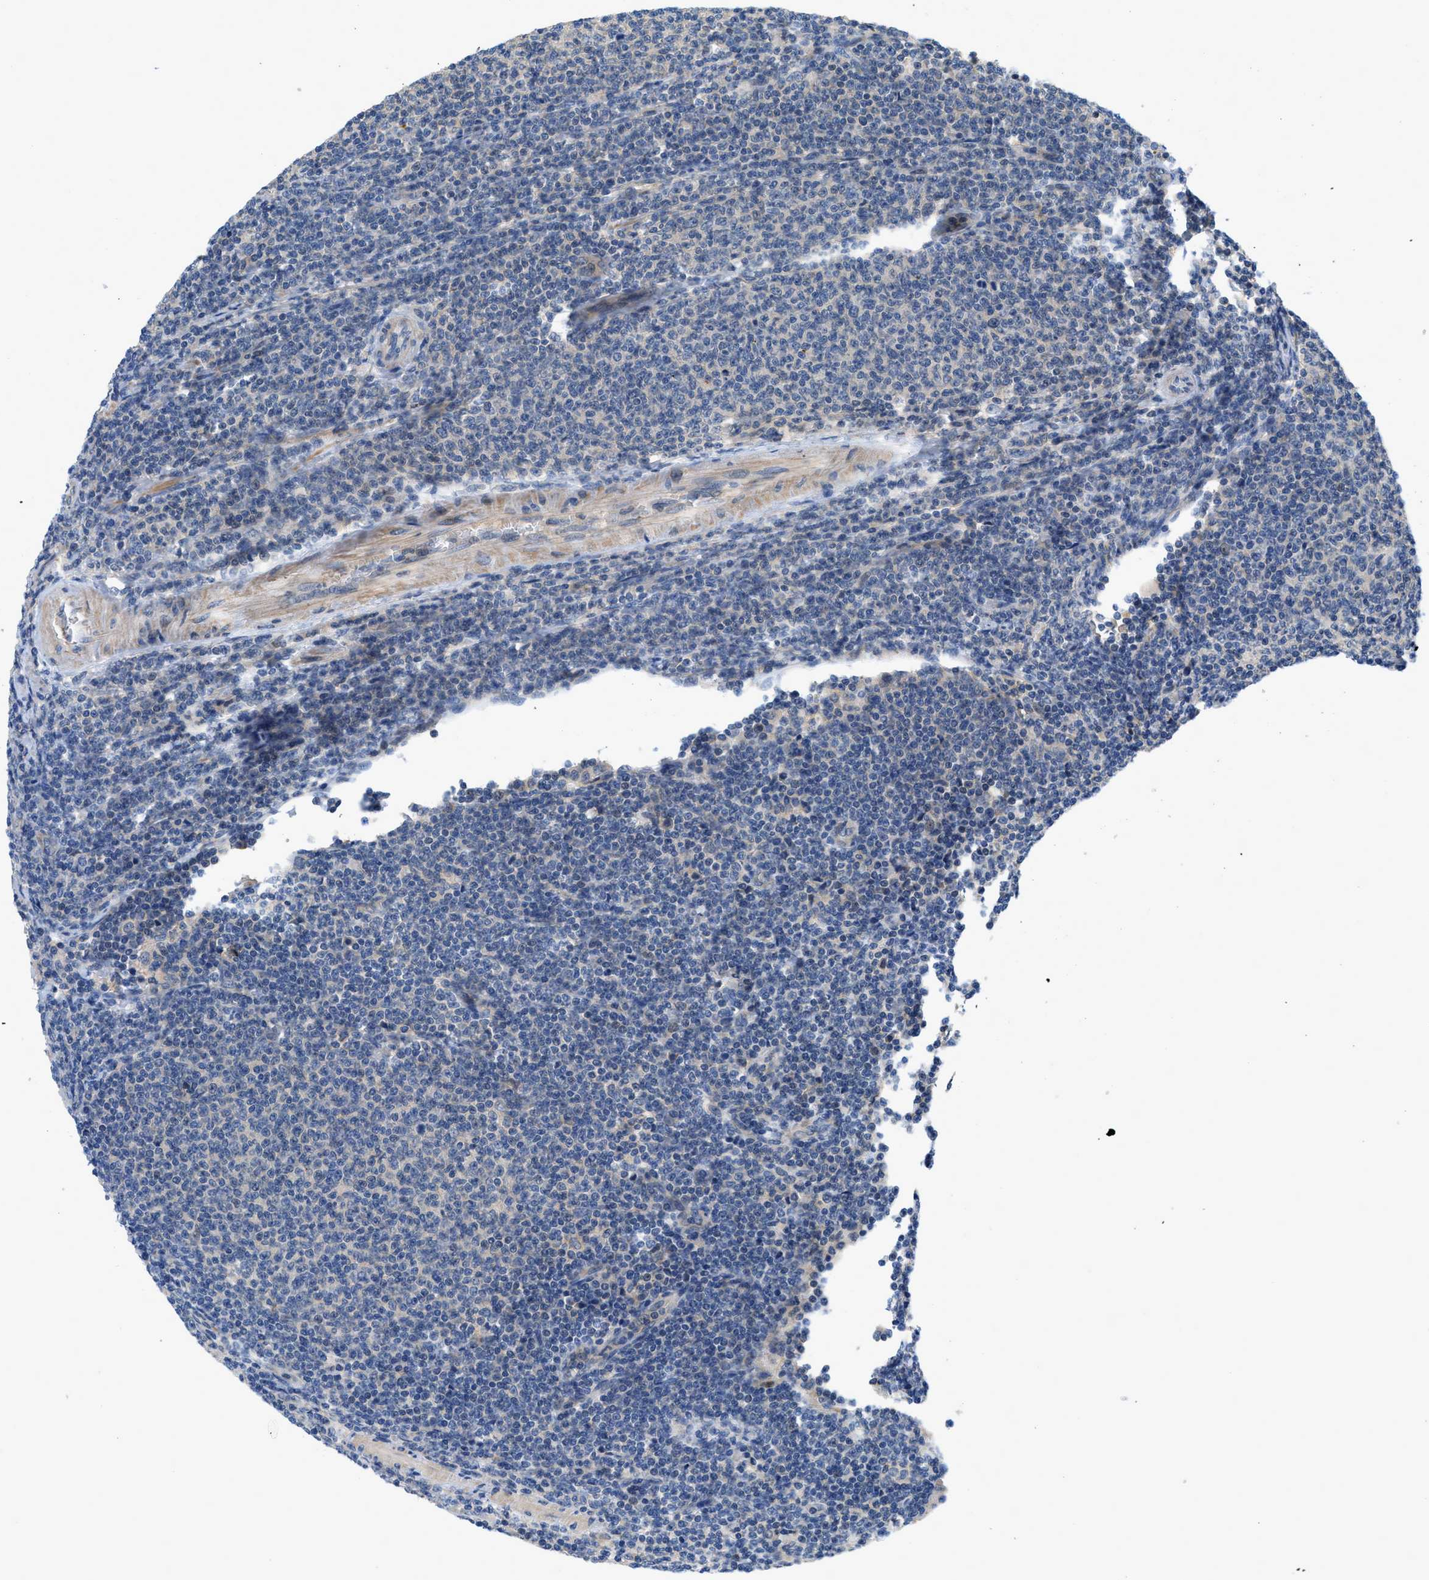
{"staining": {"intensity": "negative", "quantity": "none", "location": "none"}, "tissue": "lymphoma", "cell_type": "Tumor cells", "image_type": "cancer", "snomed": [{"axis": "morphology", "description": "Malignant lymphoma, non-Hodgkin's type, Low grade"}, {"axis": "topography", "description": "Lymph node"}], "caption": "High power microscopy image of an IHC micrograph of lymphoma, revealing no significant positivity in tumor cells. (DAB (3,3'-diaminobenzidine) IHC visualized using brightfield microscopy, high magnification).", "gene": "GPR31", "patient": {"sex": "male", "age": 66}}